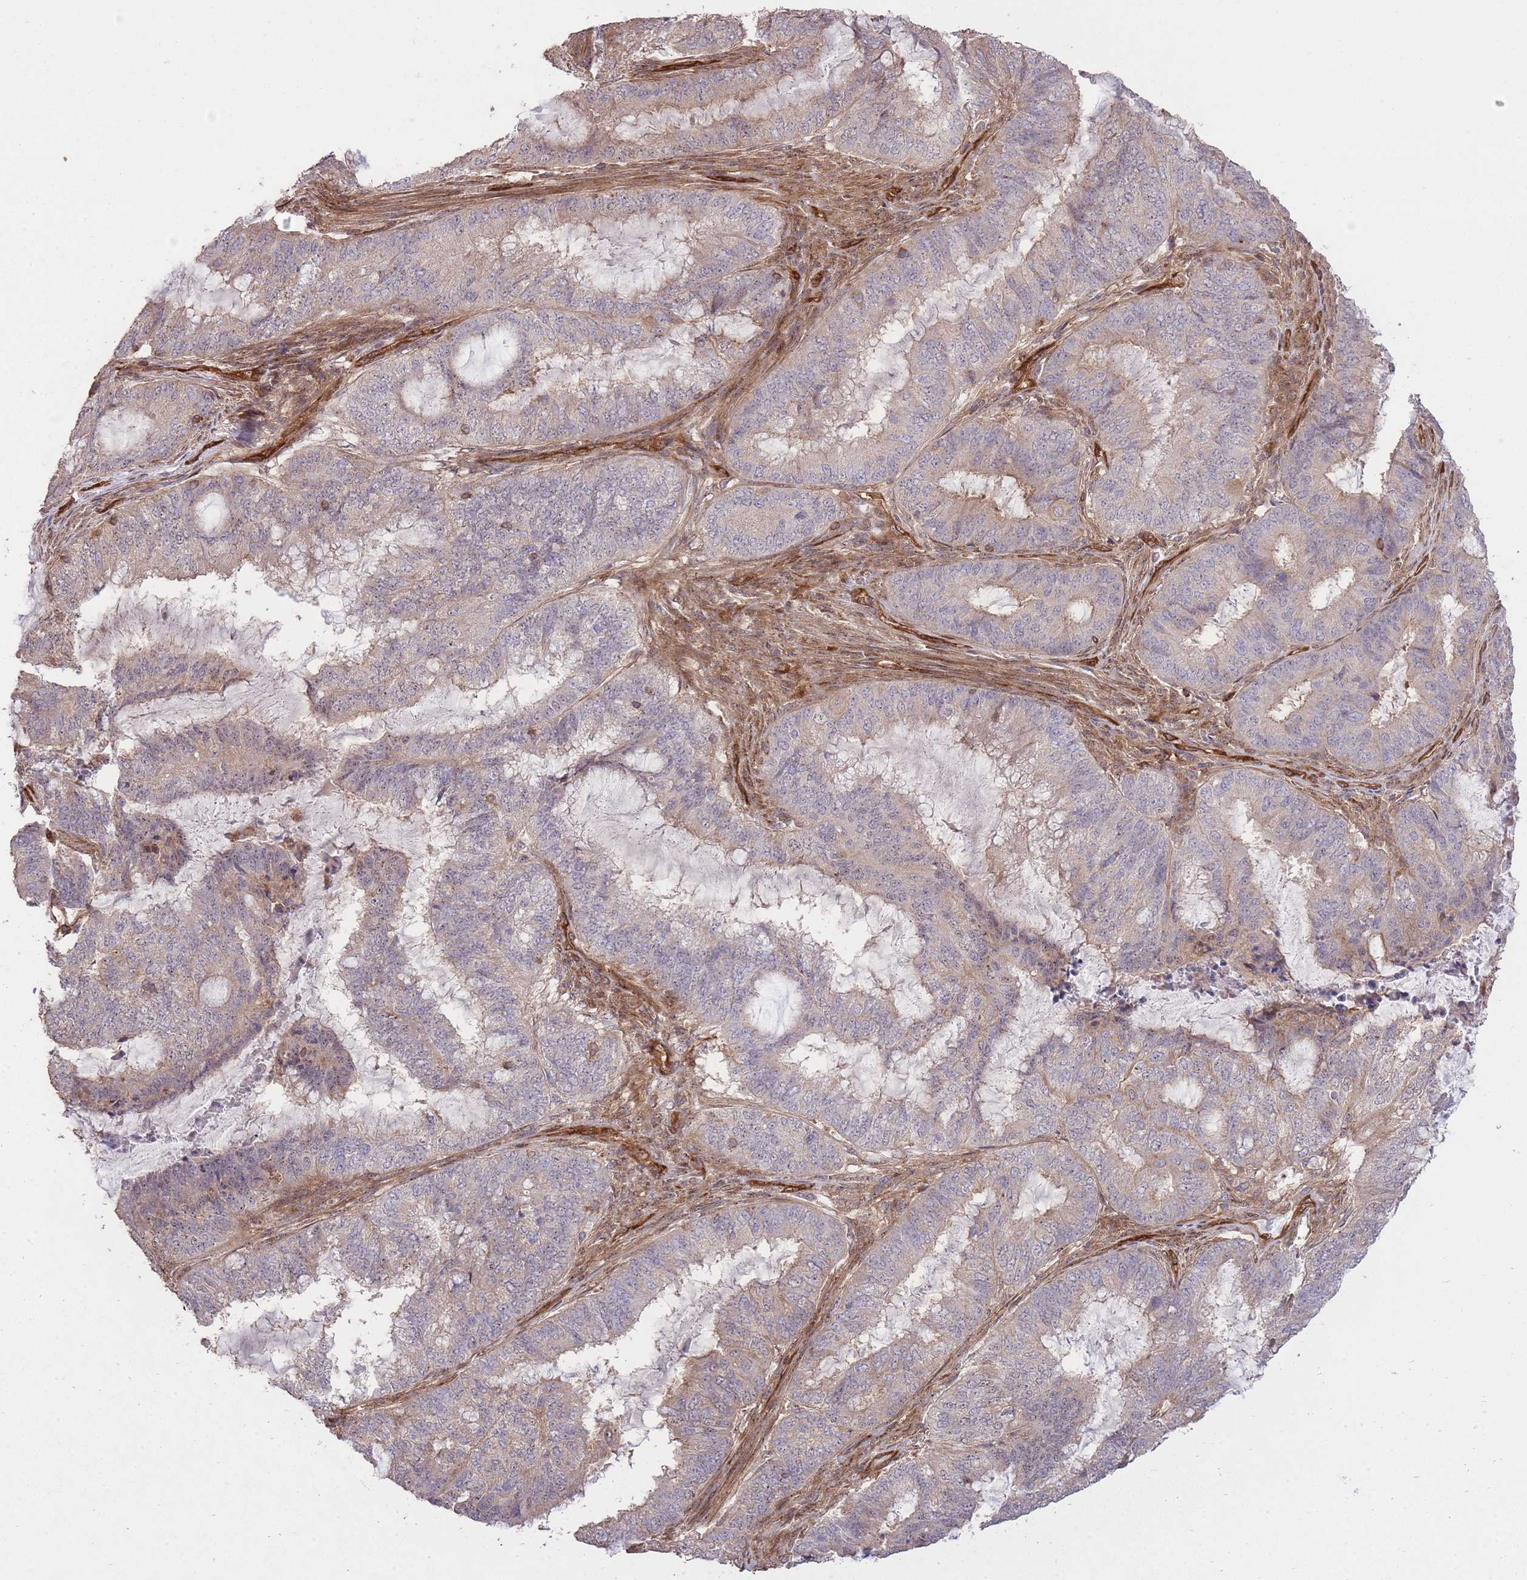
{"staining": {"intensity": "weak", "quantity": "25%-75%", "location": "cytoplasmic/membranous"}, "tissue": "endometrial cancer", "cell_type": "Tumor cells", "image_type": "cancer", "snomed": [{"axis": "morphology", "description": "Adenocarcinoma, NOS"}, {"axis": "topography", "description": "Endometrium"}], "caption": "A high-resolution micrograph shows immunohistochemistry staining of endometrial cancer, which shows weak cytoplasmic/membranous staining in about 25%-75% of tumor cells.", "gene": "PLD1", "patient": {"sex": "female", "age": 51}}